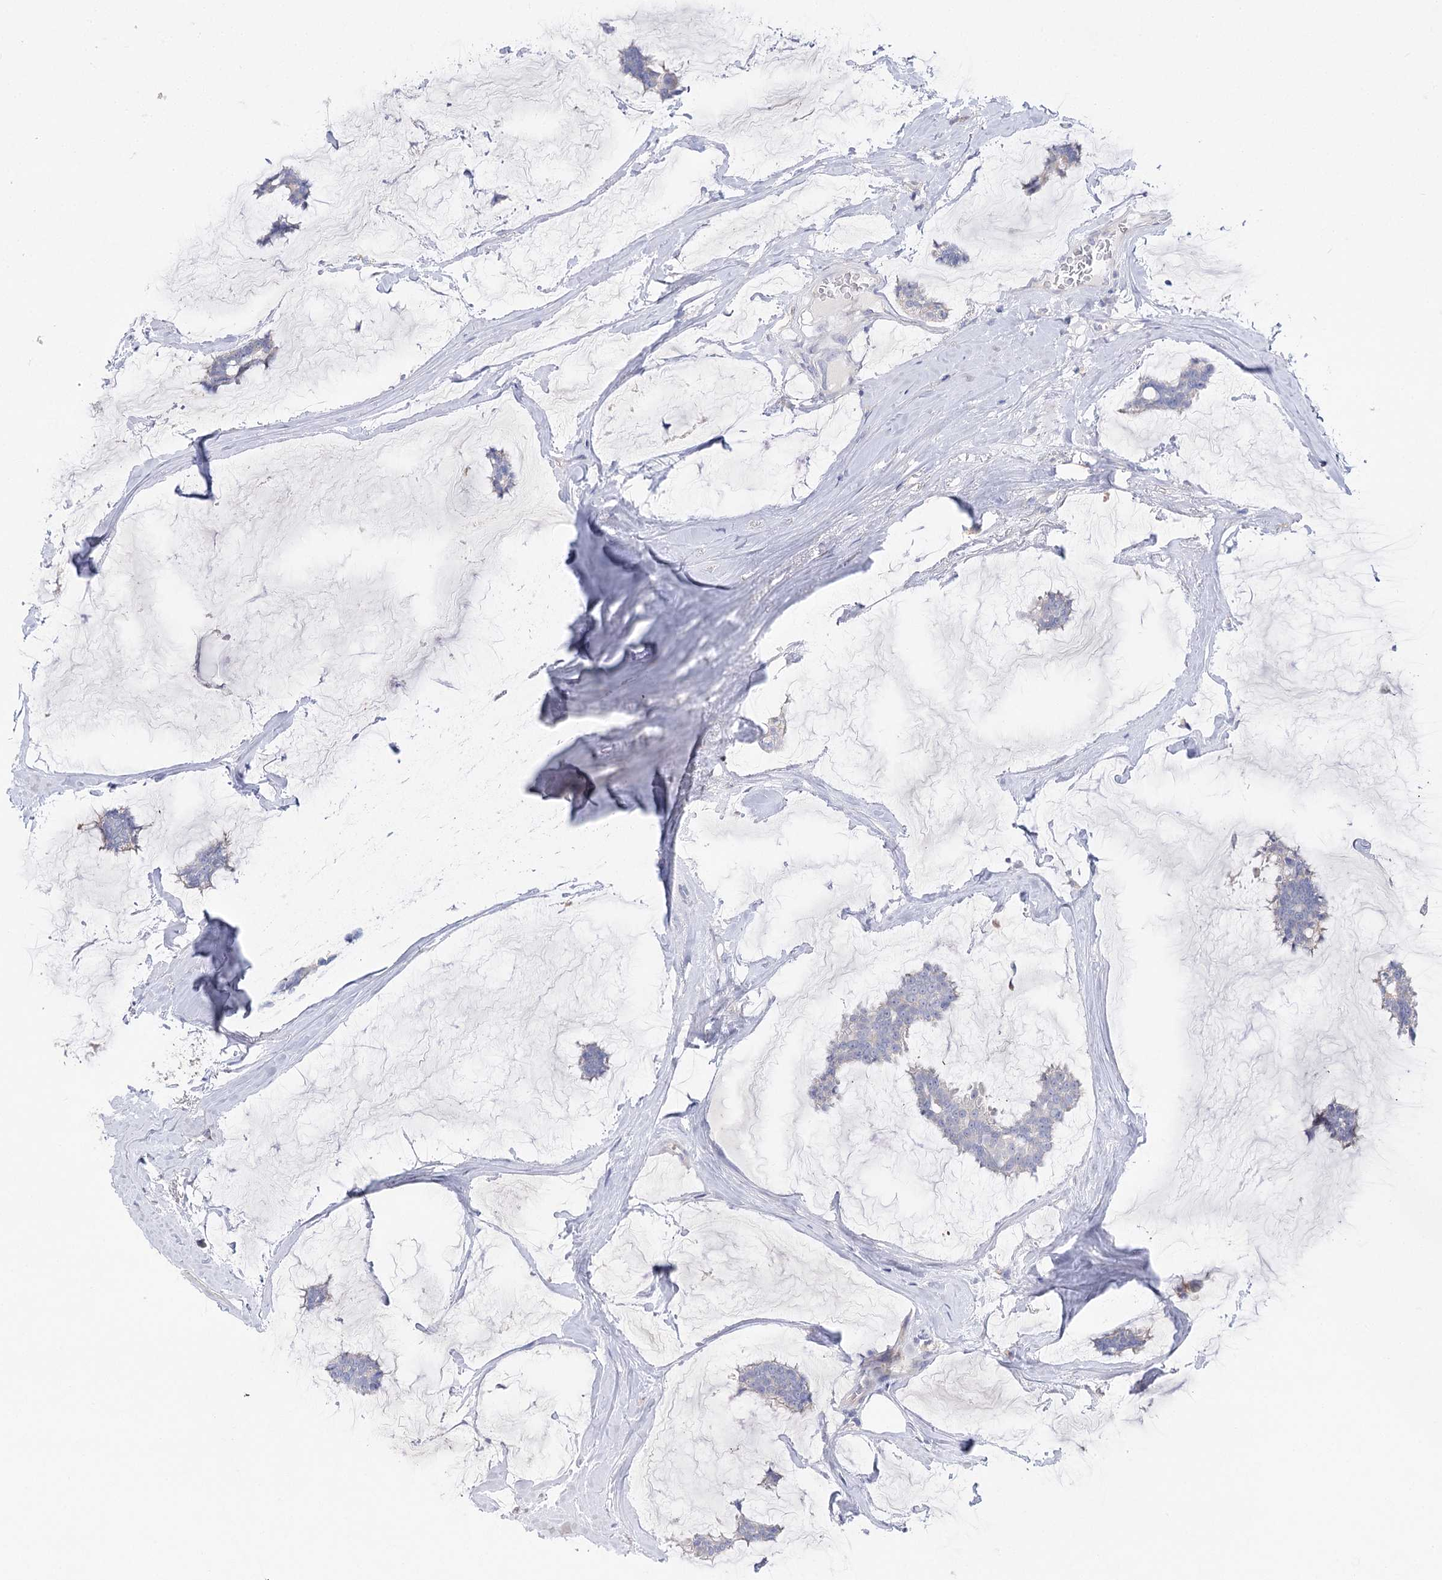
{"staining": {"intensity": "negative", "quantity": "none", "location": "none"}, "tissue": "breast cancer", "cell_type": "Tumor cells", "image_type": "cancer", "snomed": [{"axis": "morphology", "description": "Duct carcinoma"}, {"axis": "topography", "description": "Breast"}], "caption": "Tumor cells show no significant protein staining in breast cancer.", "gene": "NRAP", "patient": {"sex": "female", "age": 93}}